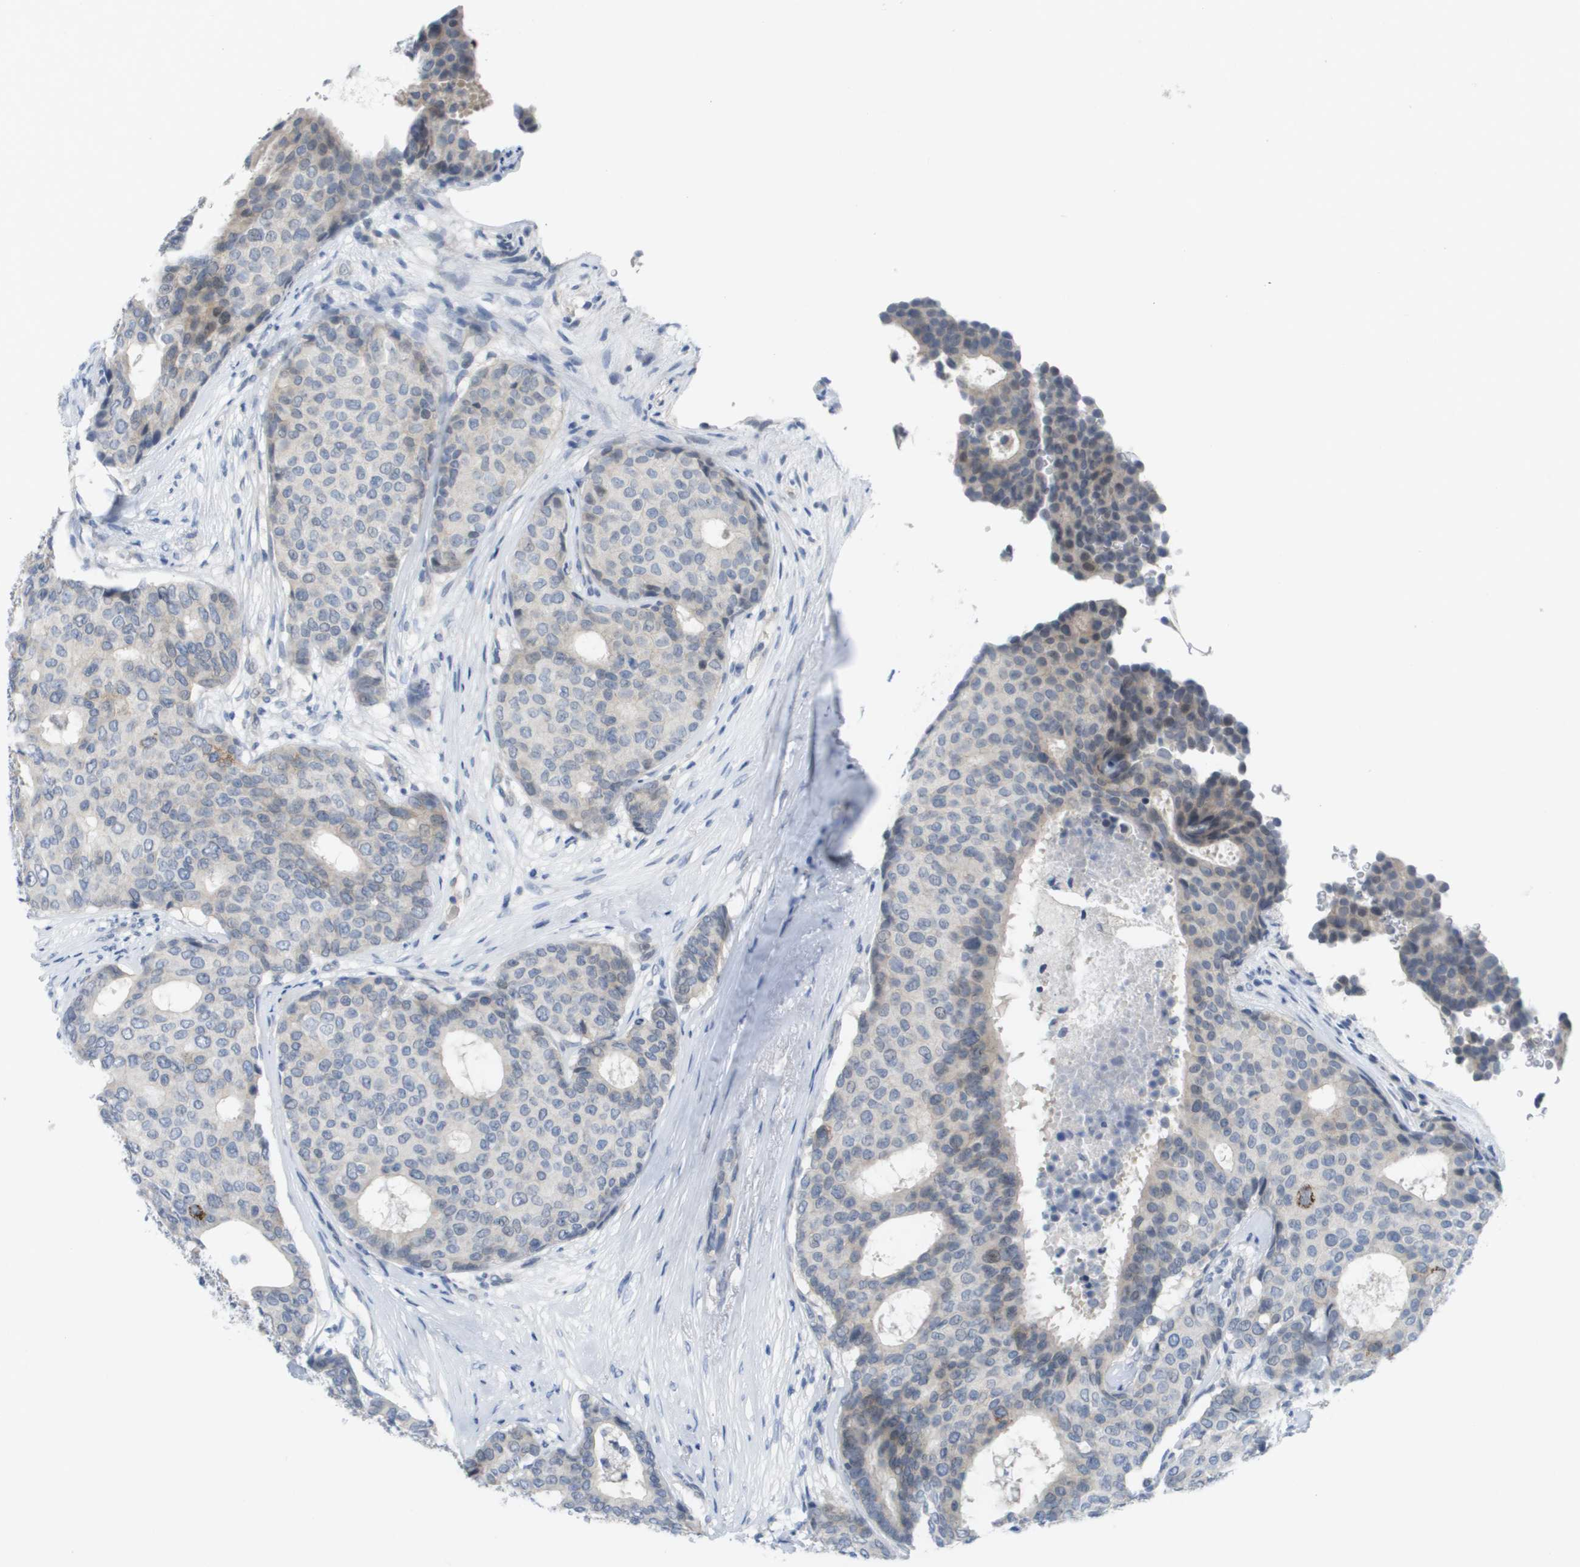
{"staining": {"intensity": "weak", "quantity": "<25%", "location": "cytoplasmic/membranous"}, "tissue": "breast cancer", "cell_type": "Tumor cells", "image_type": "cancer", "snomed": [{"axis": "morphology", "description": "Duct carcinoma"}, {"axis": "topography", "description": "Breast"}], "caption": "High power microscopy image of an immunohistochemistry (IHC) micrograph of infiltrating ductal carcinoma (breast), revealing no significant staining in tumor cells.", "gene": "PDE4A", "patient": {"sex": "female", "age": 75}}